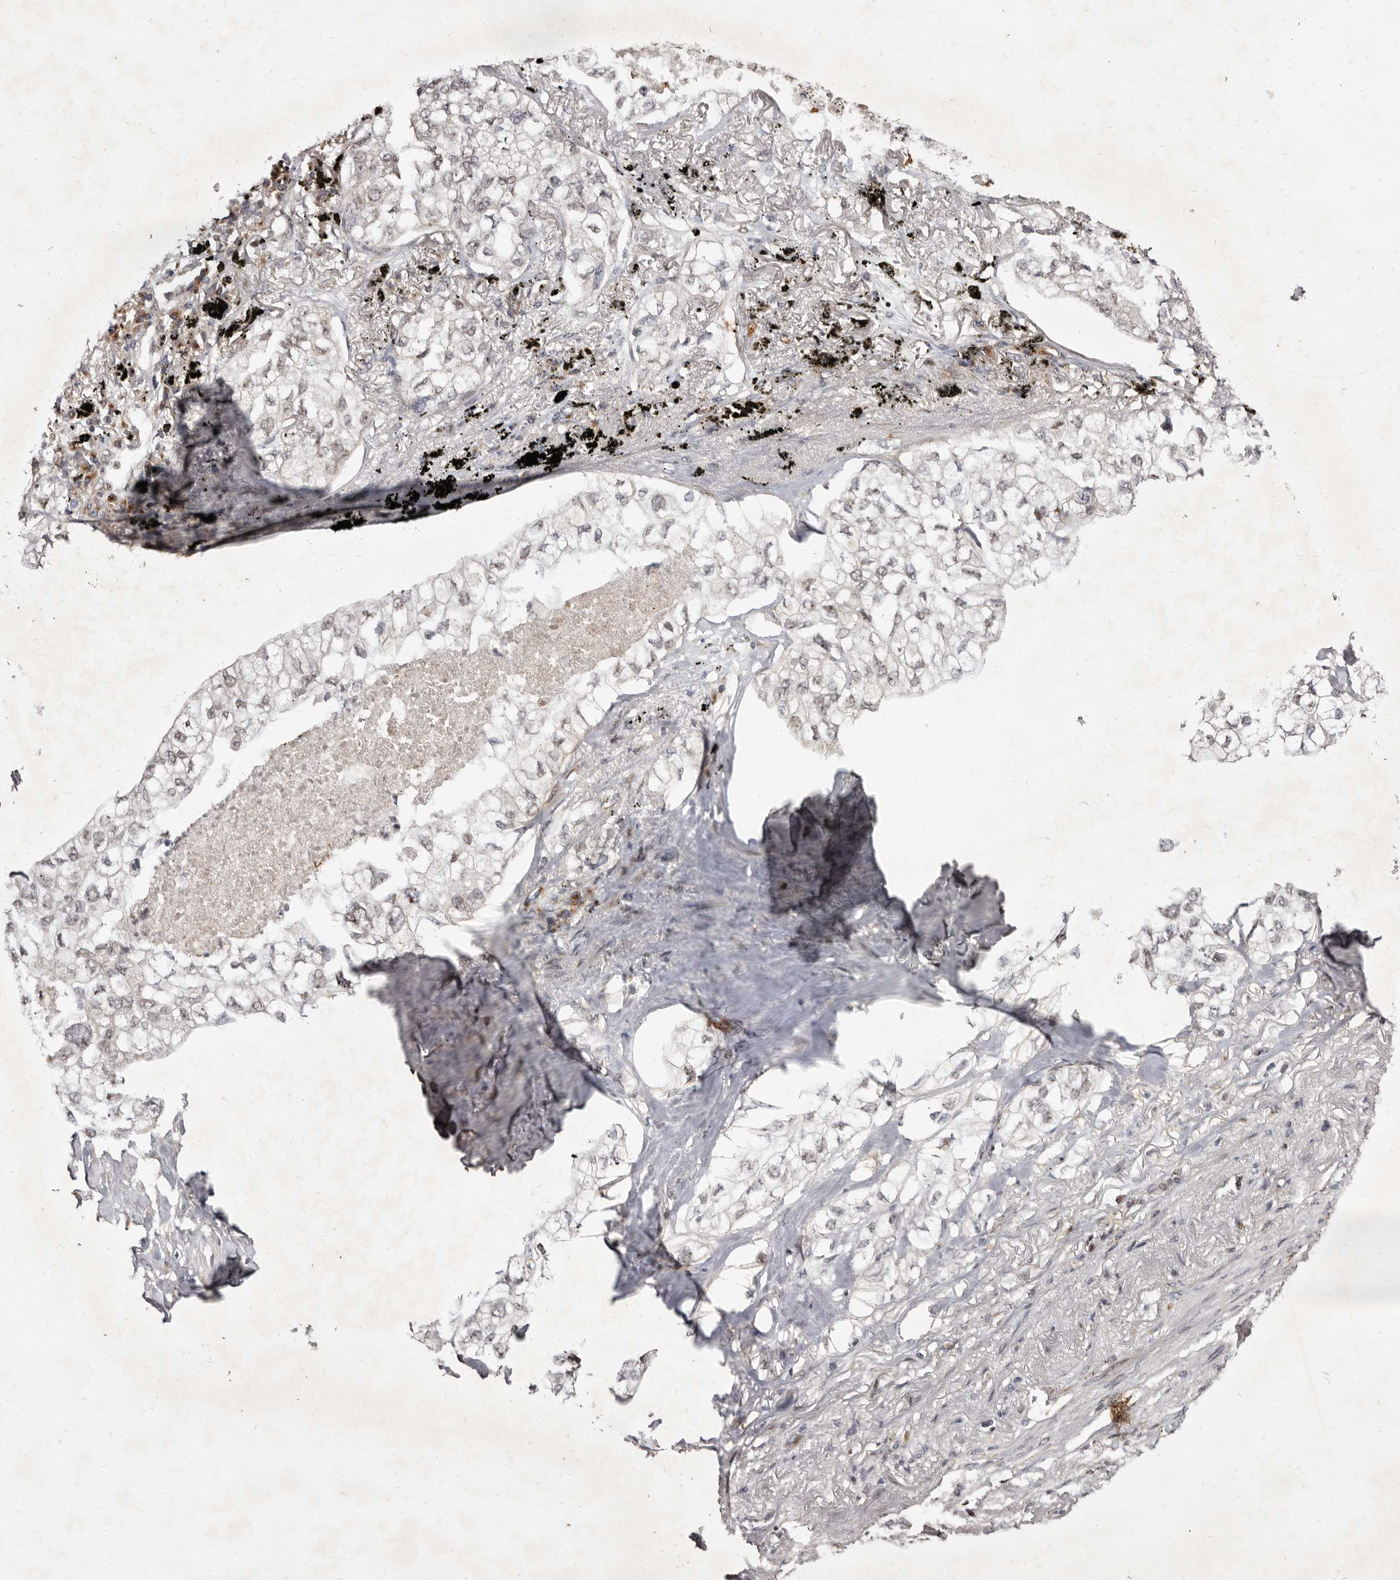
{"staining": {"intensity": "weak", "quantity": "<25%", "location": "nuclear"}, "tissue": "lung cancer", "cell_type": "Tumor cells", "image_type": "cancer", "snomed": [{"axis": "morphology", "description": "Adenocarcinoma, NOS"}, {"axis": "topography", "description": "Lung"}], "caption": "Tumor cells show no significant protein staining in lung cancer.", "gene": "ZNF326", "patient": {"sex": "male", "age": 65}}